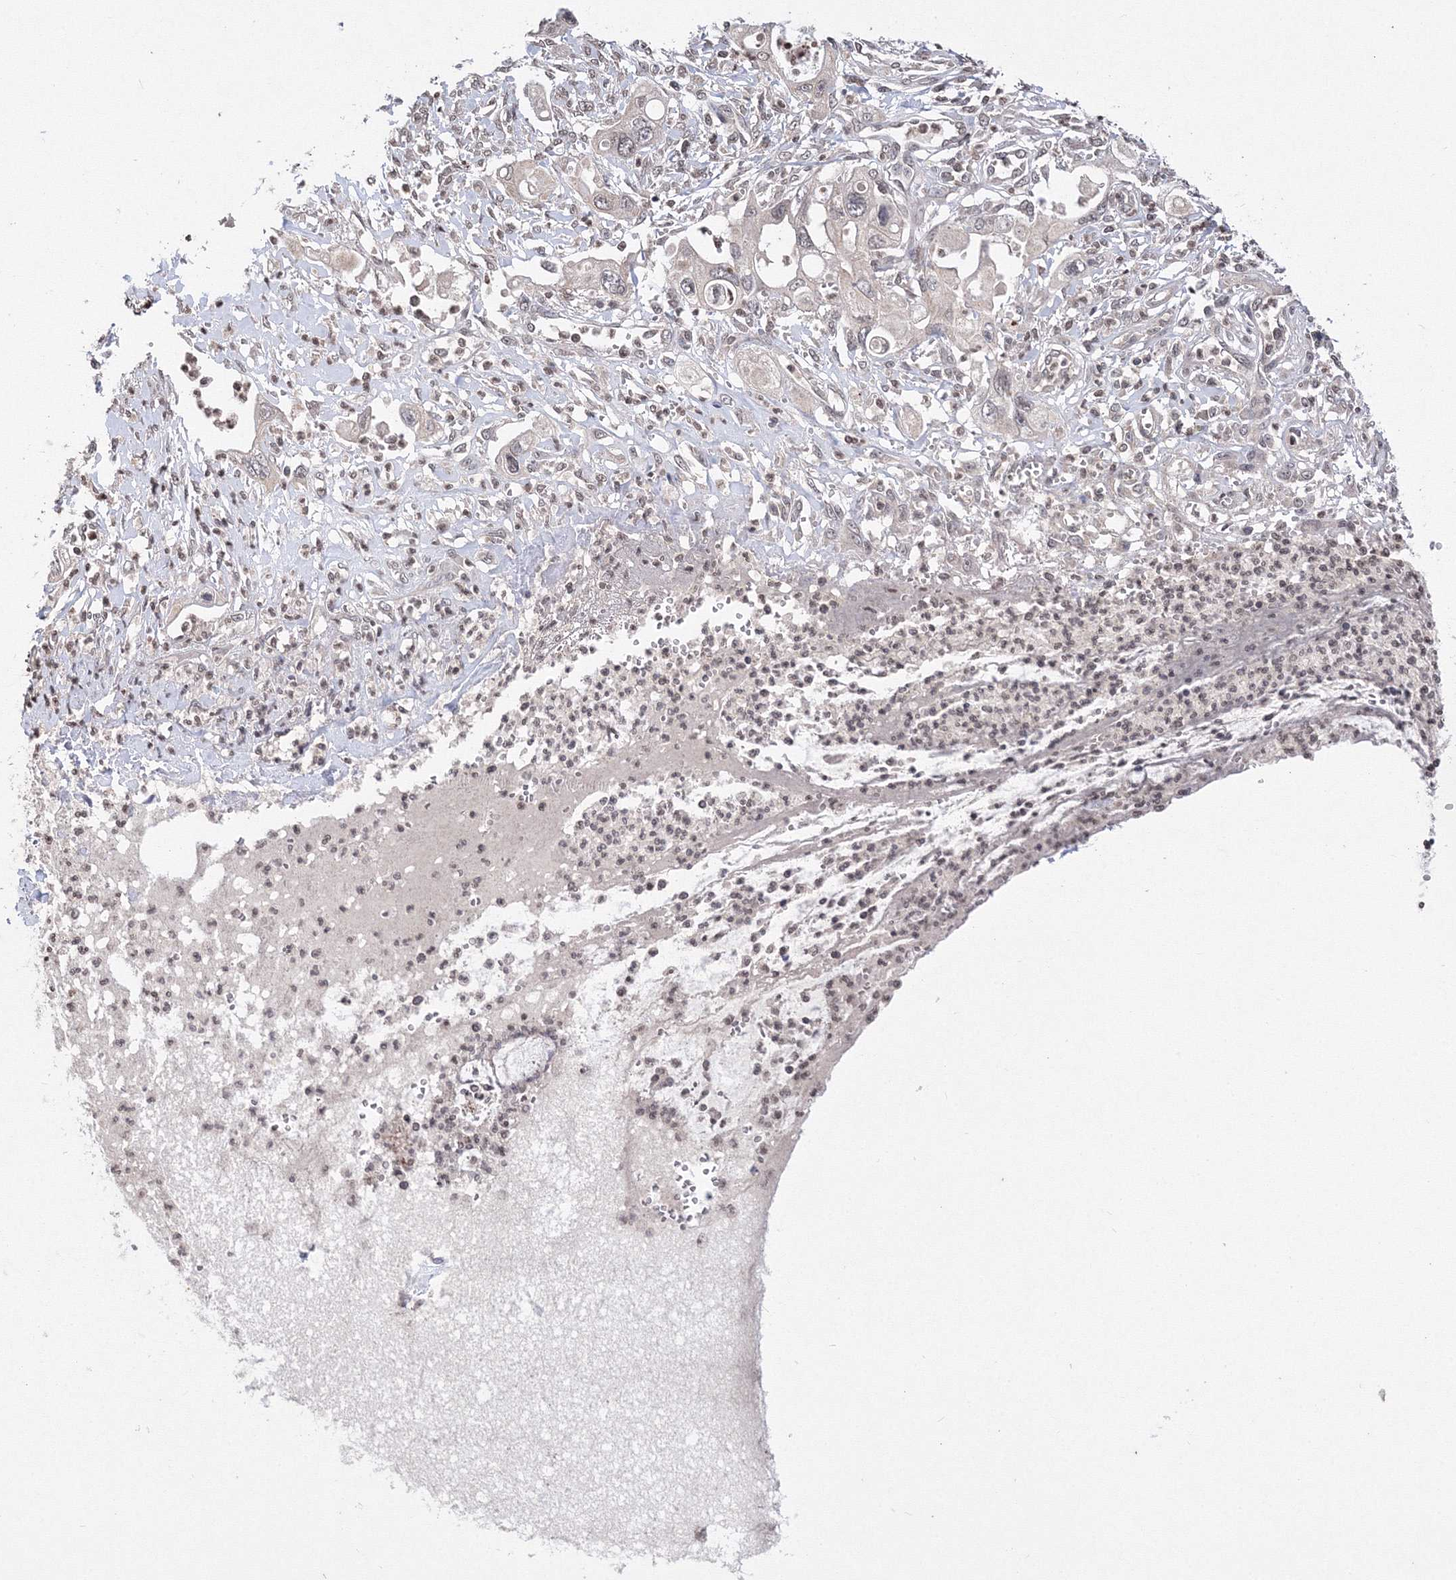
{"staining": {"intensity": "weak", "quantity": "25%-75%", "location": "nuclear"}, "tissue": "pancreatic cancer", "cell_type": "Tumor cells", "image_type": "cancer", "snomed": [{"axis": "morphology", "description": "Adenocarcinoma, NOS"}, {"axis": "topography", "description": "Pancreas"}], "caption": "Adenocarcinoma (pancreatic) tissue displays weak nuclear staining in about 25%-75% of tumor cells The staining was performed using DAB (3,3'-diaminobenzidine), with brown indicating positive protein expression. Nuclei are stained blue with hematoxylin.", "gene": "GPN1", "patient": {"sex": "male", "age": 68}}